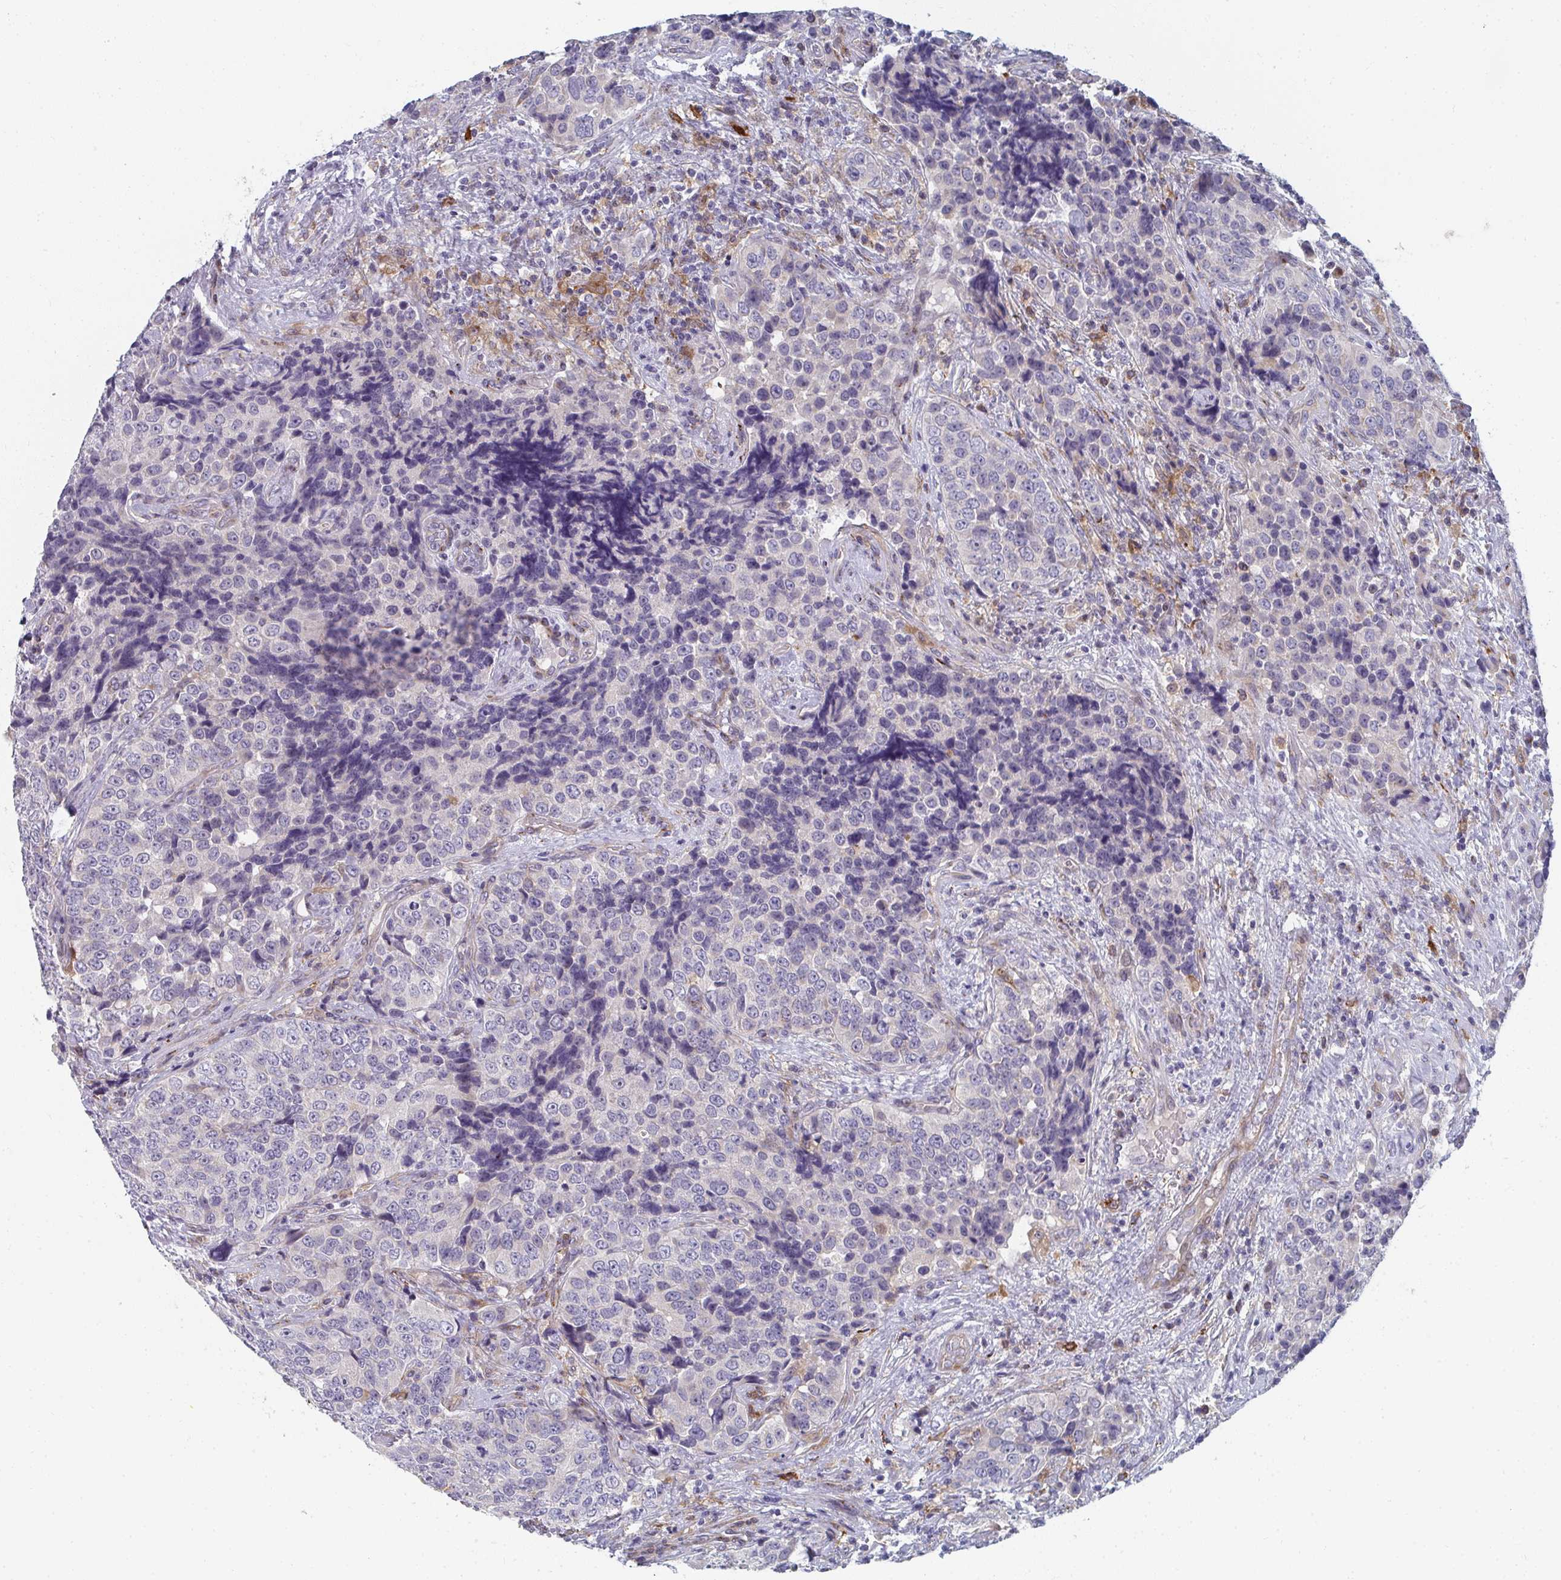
{"staining": {"intensity": "negative", "quantity": "none", "location": "none"}, "tissue": "urothelial cancer", "cell_type": "Tumor cells", "image_type": "cancer", "snomed": [{"axis": "morphology", "description": "Urothelial carcinoma, NOS"}, {"axis": "topography", "description": "Urinary bladder"}], "caption": "Immunohistochemical staining of human transitional cell carcinoma shows no significant expression in tumor cells.", "gene": "PSMG1", "patient": {"sex": "male", "age": 52}}